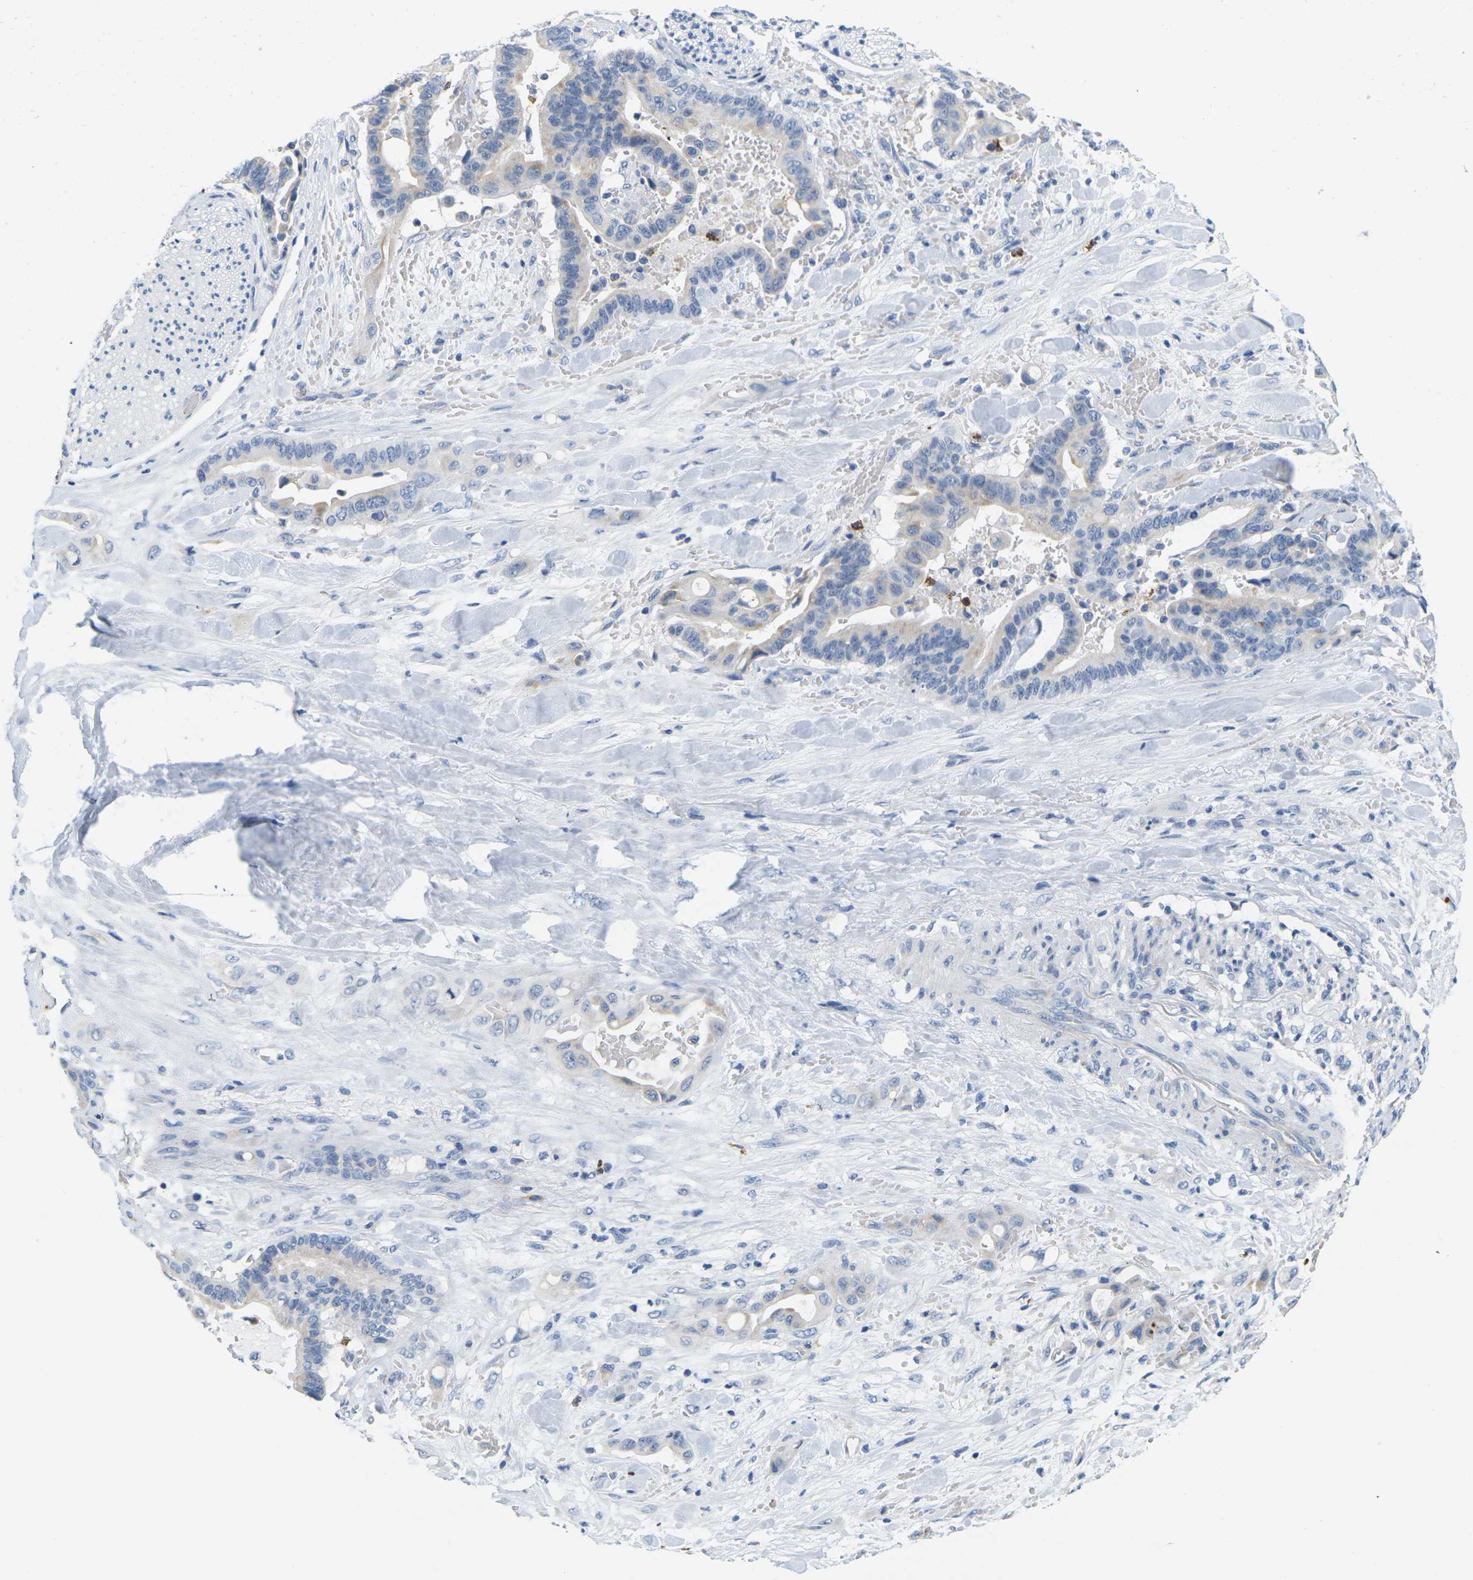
{"staining": {"intensity": "negative", "quantity": "none", "location": "none"}, "tissue": "liver cancer", "cell_type": "Tumor cells", "image_type": "cancer", "snomed": [{"axis": "morphology", "description": "Cholangiocarcinoma"}, {"axis": "topography", "description": "Liver"}], "caption": "IHC of human liver cholangiocarcinoma exhibits no positivity in tumor cells. (DAB IHC with hematoxylin counter stain).", "gene": "KLK5", "patient": {"sex": "female", "age": 61}}